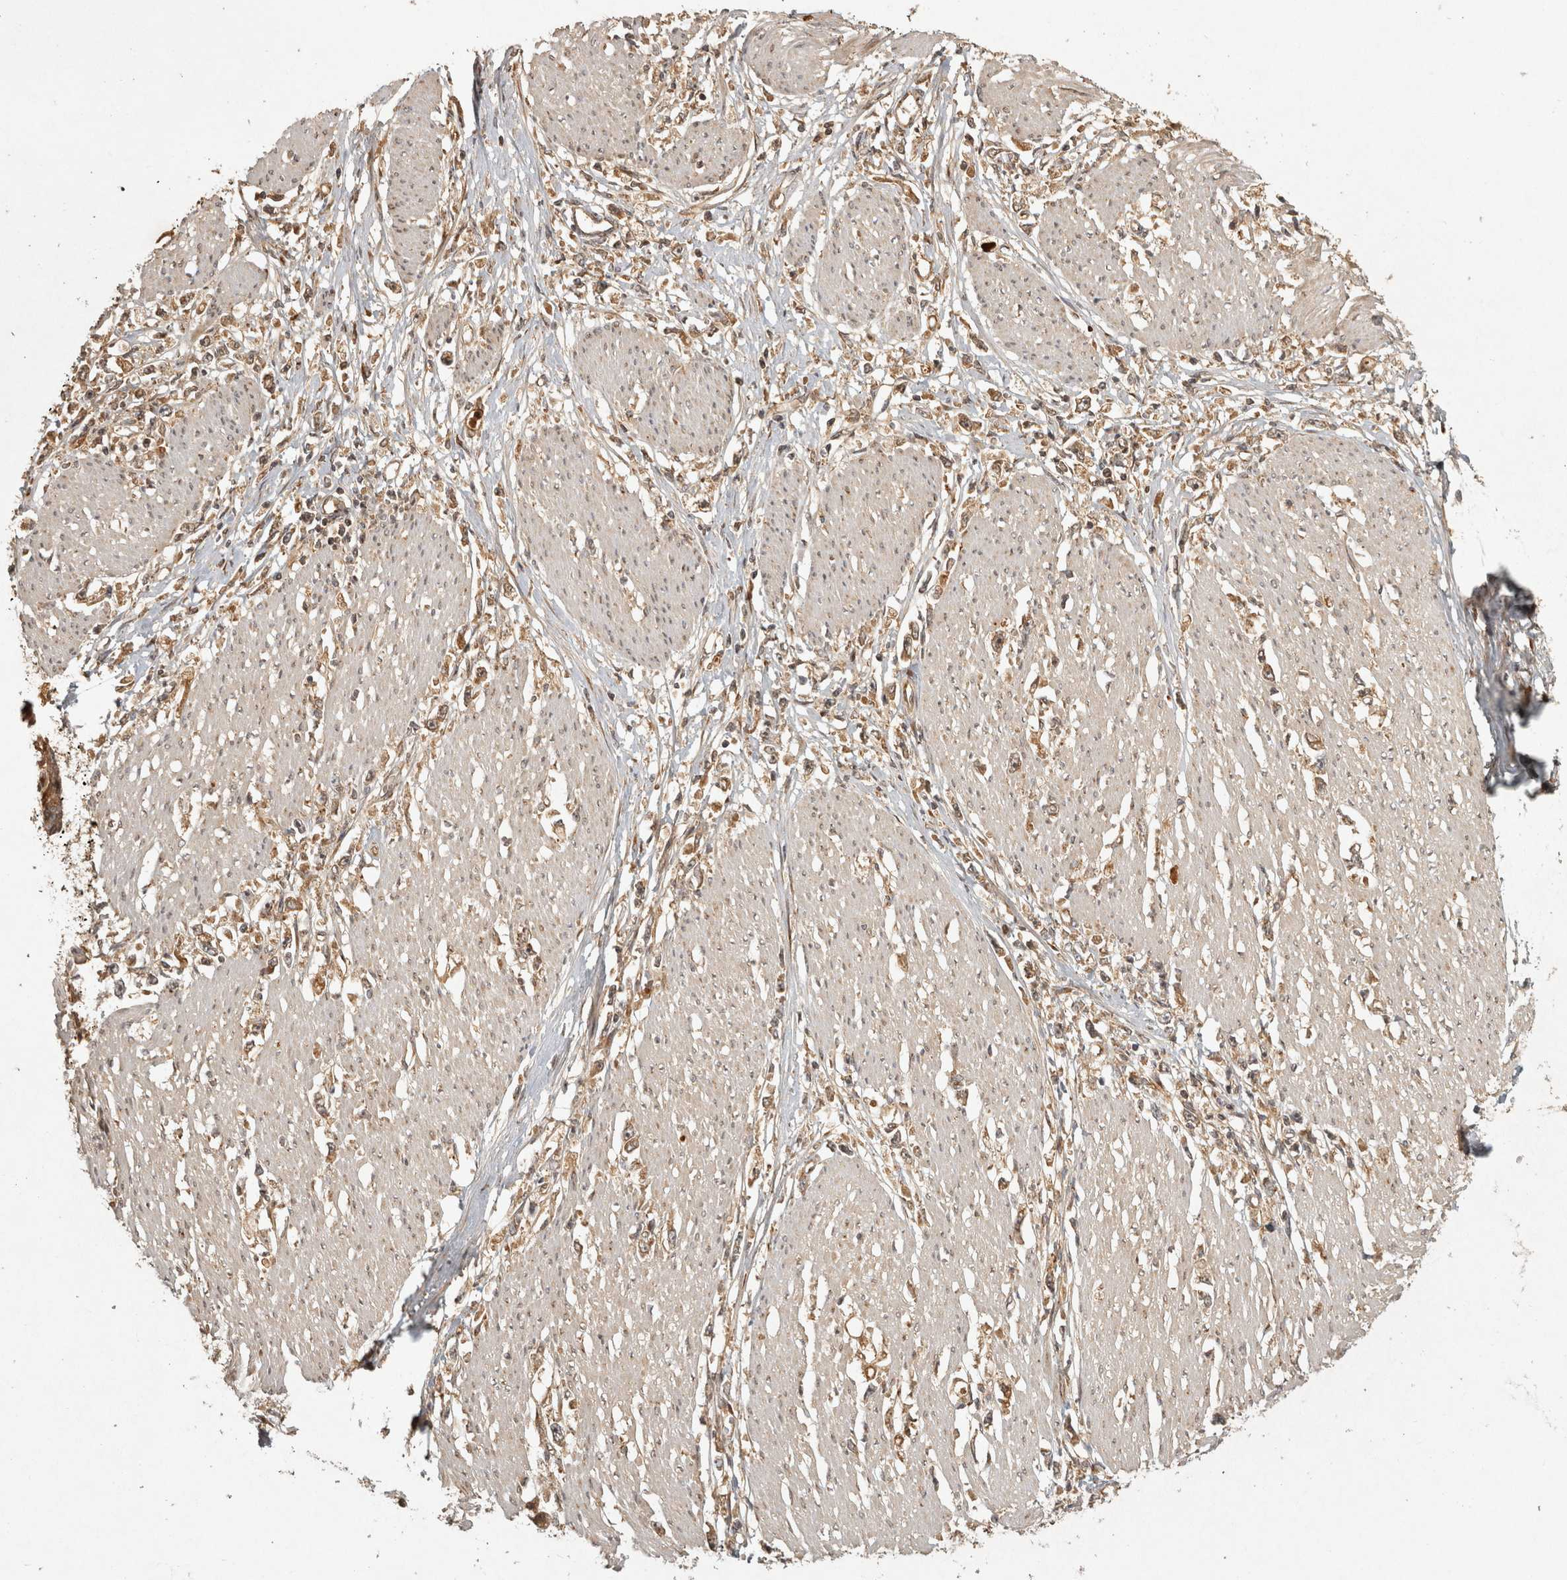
{"staining": {"intensity": "moderate", "quantity": ">75%", "location": "cytoplasmic/membranous"}, "tissue": "stomach cancer", "cell_type": "Tumor cells", "image_type": "cancer", "snomed": [{"axis": "morphology", "description": "Adenocarcinoma, NOS"}, {"axis": "topography", "description": "Stomach"}], "caption": "High-magnification brightfield microscopy of stomach adenocarcinoma stained with DAB (3,3'-diaminobenzidine) (brown) and counterstained with hematoxylin (blue). tumor cells exhibit moderate cytoplasmic/membranous staining is appreciated in approximately>75% of cells. The protein is stained brown, and the nuclei are stained in blue (DAB IHC with brightfield microscopy, high magnification).", "gene": "CAMSAP2", "patient": {"sex": "female", "age": 59}}